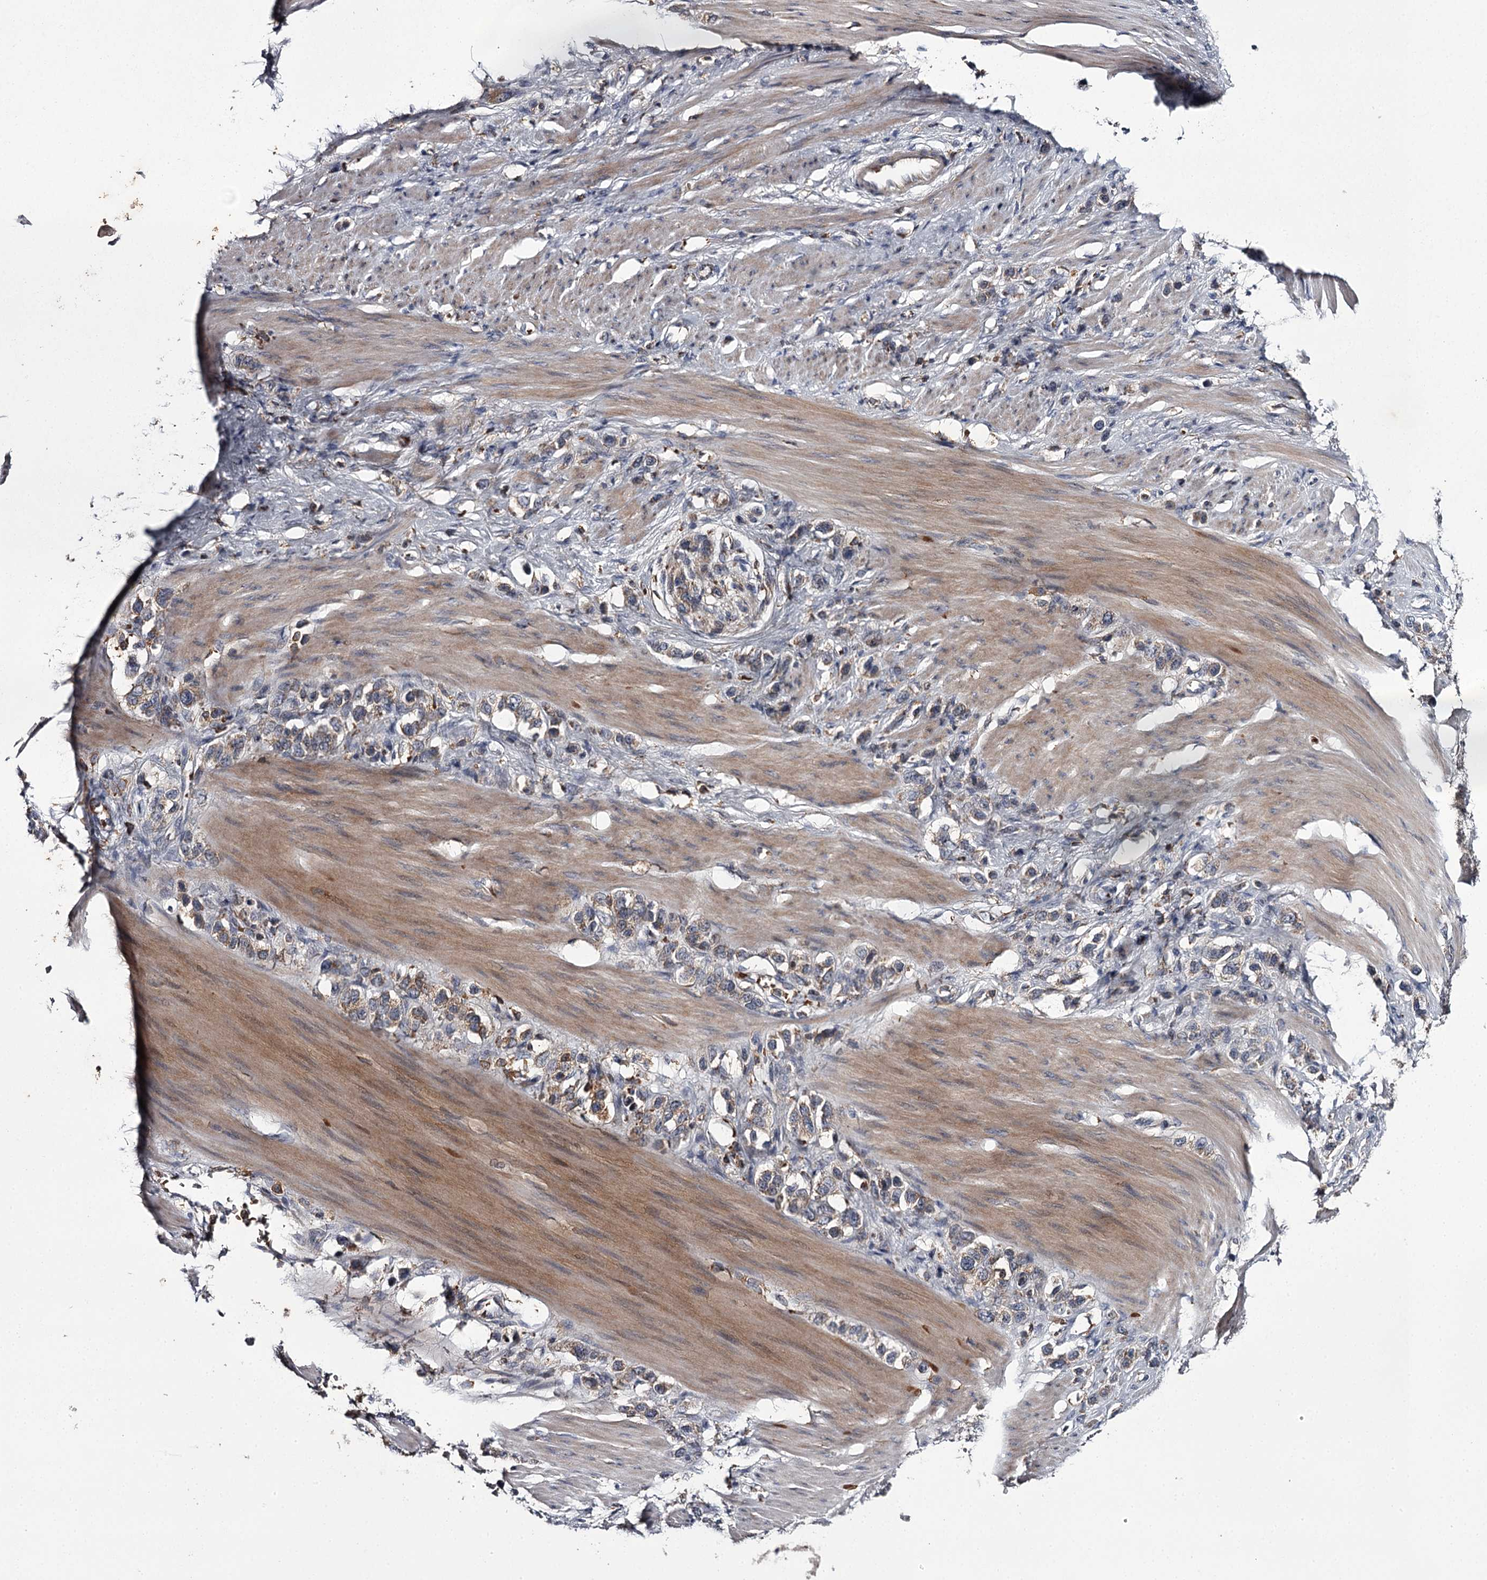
{"staining": {"intensity": "moderate", "quantity": ">75%", "location": "cytoplasmic/membranous"}, "tissue": "stomach cancer", "cell_type": "Tumor cells", "image_type": "cancer", "snomed": [{"axis": "morphology", "description": "Adenocarcinoma, NOS"}, {"axis": "morphology", "description": "Adenocarcinoma, High grade"}, {"axis": "topography", "description": "Stomach, upper"}, {"axis": "topography", "description": "Stomach, lower"}], "caption": "Tumor cells exhibit medium levels of moderate cytoplasmic/membranous expression in about >75% of cells in human adenocarcinoma (stomach). (Stains: DAB (3,3'-diaminobenzidine) in brown, nuclei in blue, Microscopy: brightfield microscopy at high magnification).", "gene": "RASSF6", "patient": {"sex": "female", "age": 65}}